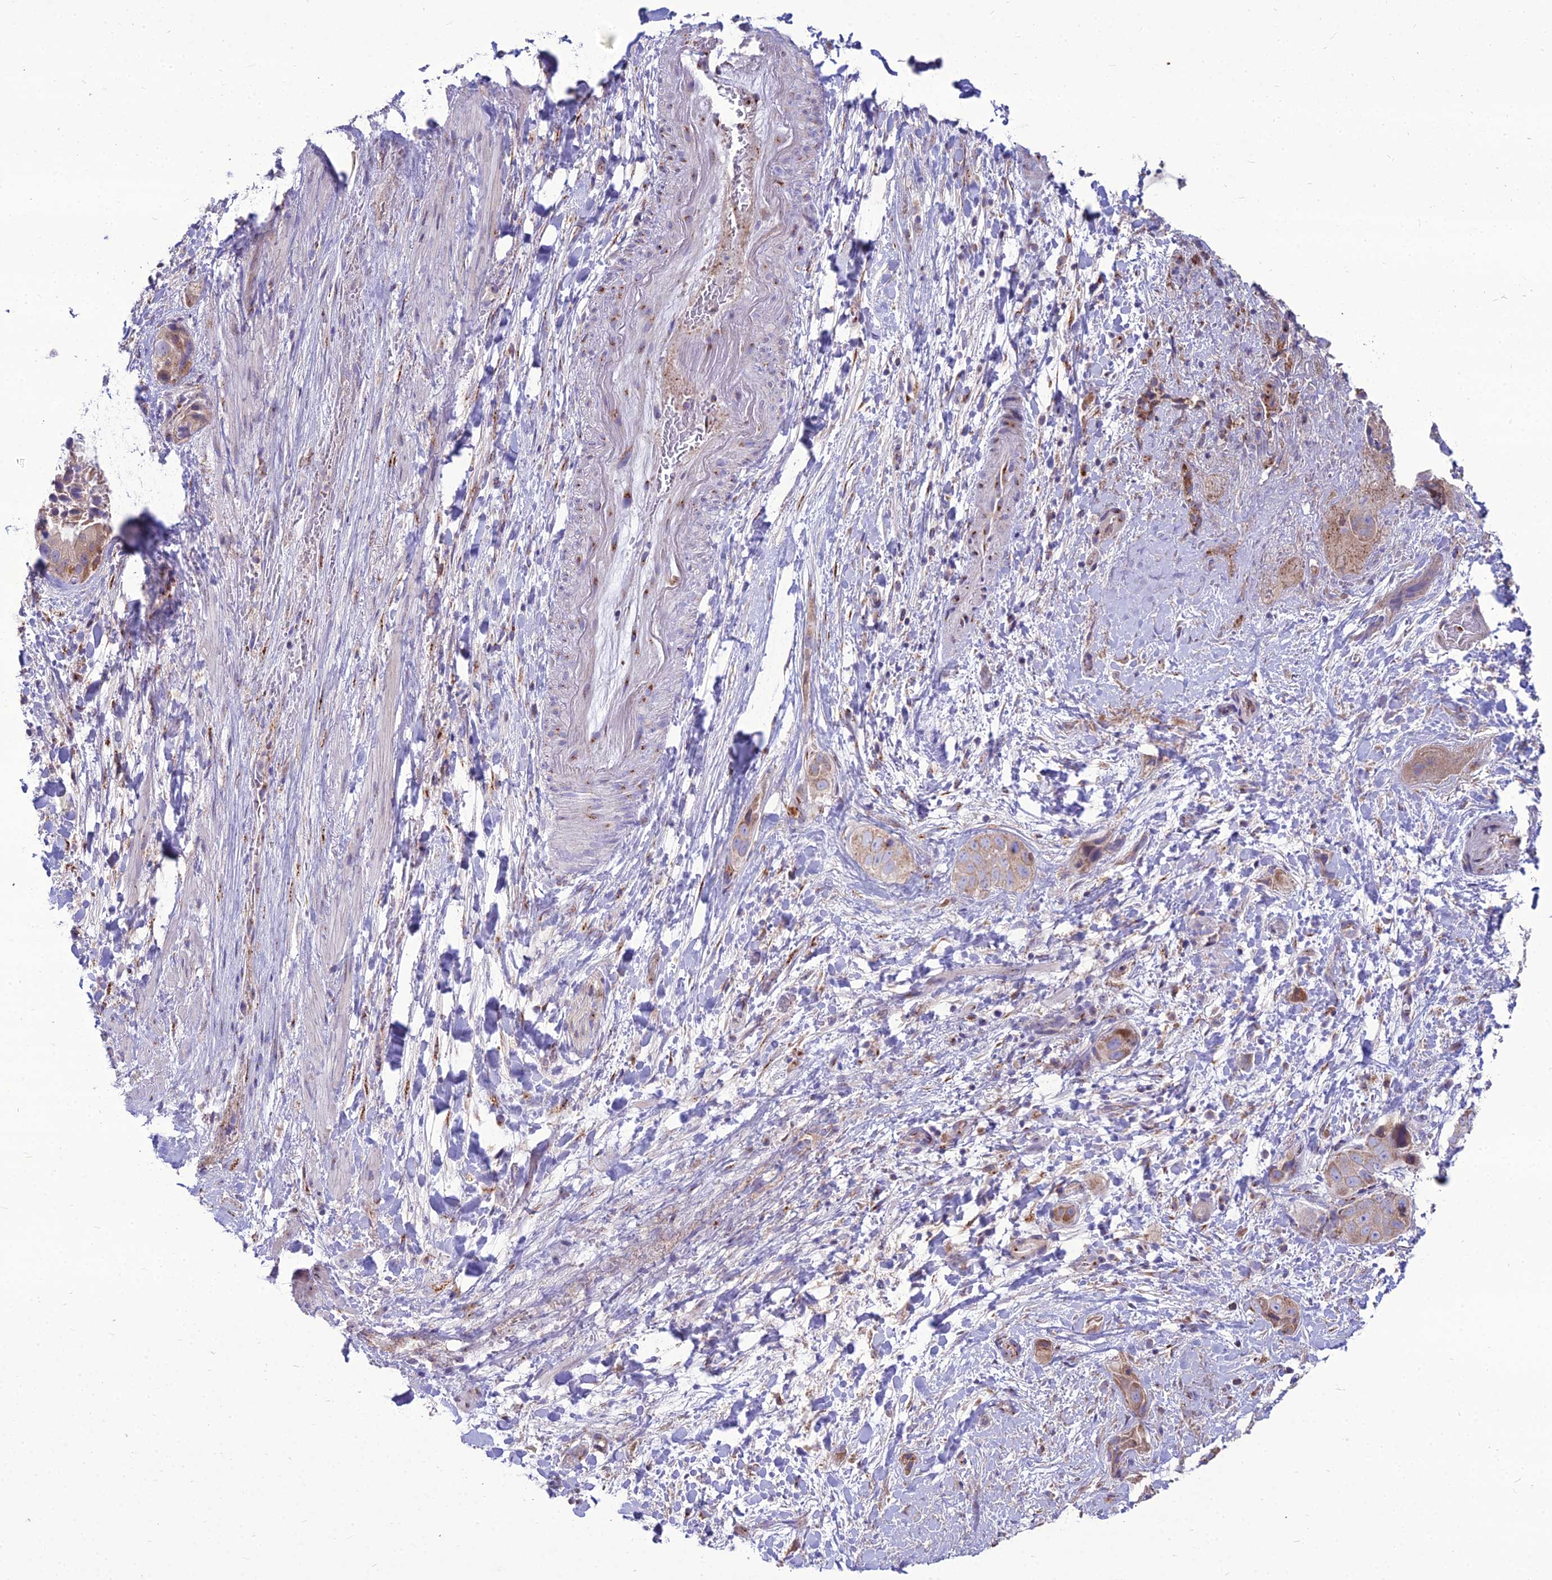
{"staining": {"intensity": "moderate", "quantity": "25%-75%", "location": "cytoplasmic/membranous"}, "tissue": "liver cancer", "cell_type": "Tumor cells", "image_type": "cancer", "snomed": [{"axis": "morphology", "description": "Cholangiocarcinoma"}, {"axis": "topography", "description": "Liver"}], "caption": "Protein expression analysis of liver cancer demonstrates moderate cytoplasmic/membranous staining in approximately 25%-75% of tumor cells. (DAB IHC with brightfield microscopy, high magnification).", "gene": "SPRYD7", "patient": {"sex": "female", "age": 52}}